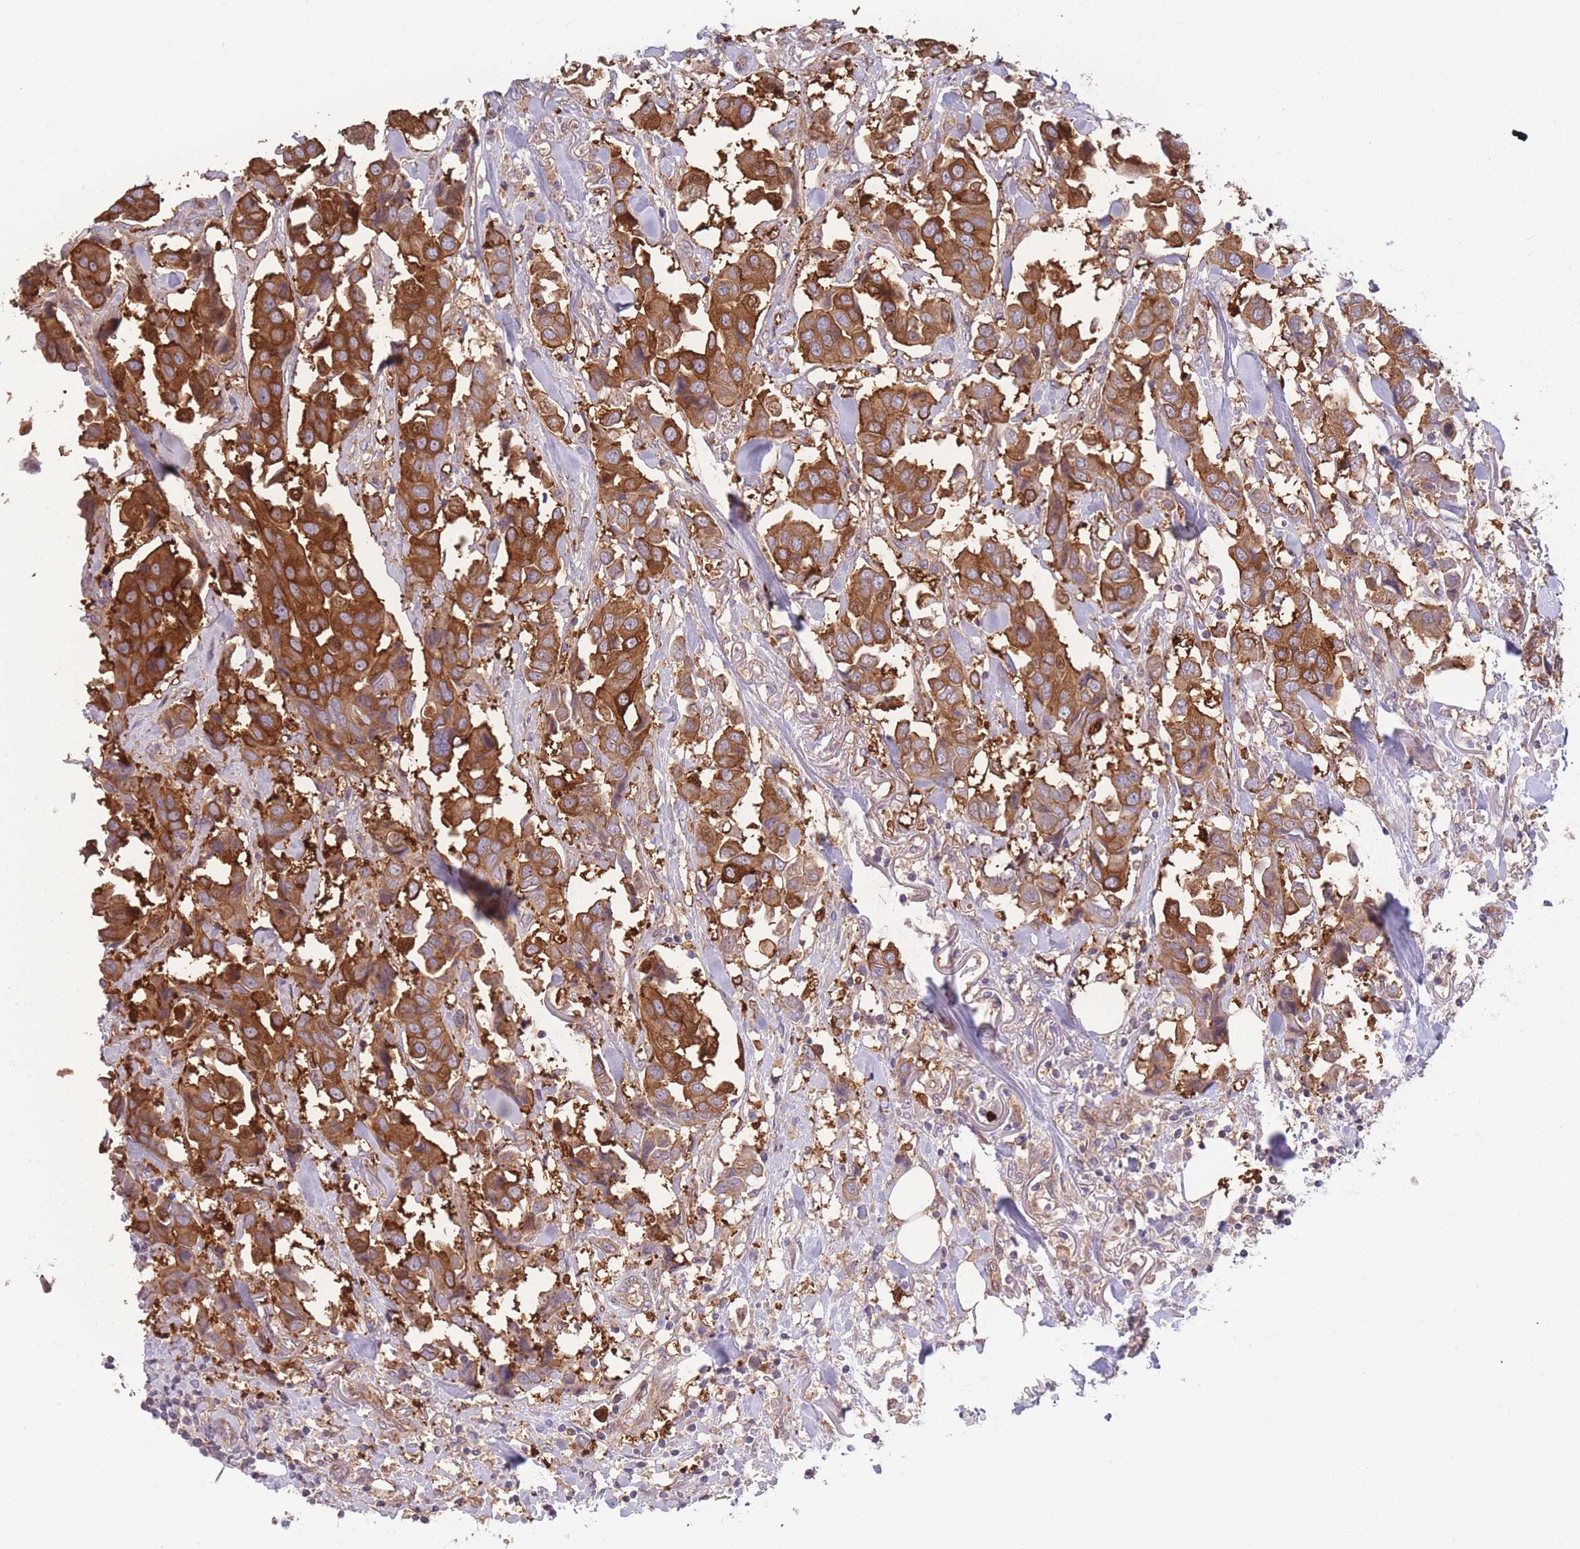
{"staining": {"intensity": "strong", "quantity": ">75%", "location": "cytoplasmic/membranous"}, "tissue": "breast cancer", "cell_type": "Tumor cells", "image_type": "cancer", "snomed": [{"axis": "morphology", "description": "Duct carcinoma"}, {"axis": "topography", "description": "Breast"}], "caption": "Protein analysis of breast invasive ductal carcinoma tissue shows strong cytoplasmic/membranous positivity in approximately >75% of tumor cells.", "gene": "STEAP3", "patient": {"sex": "female", "age": 80}}